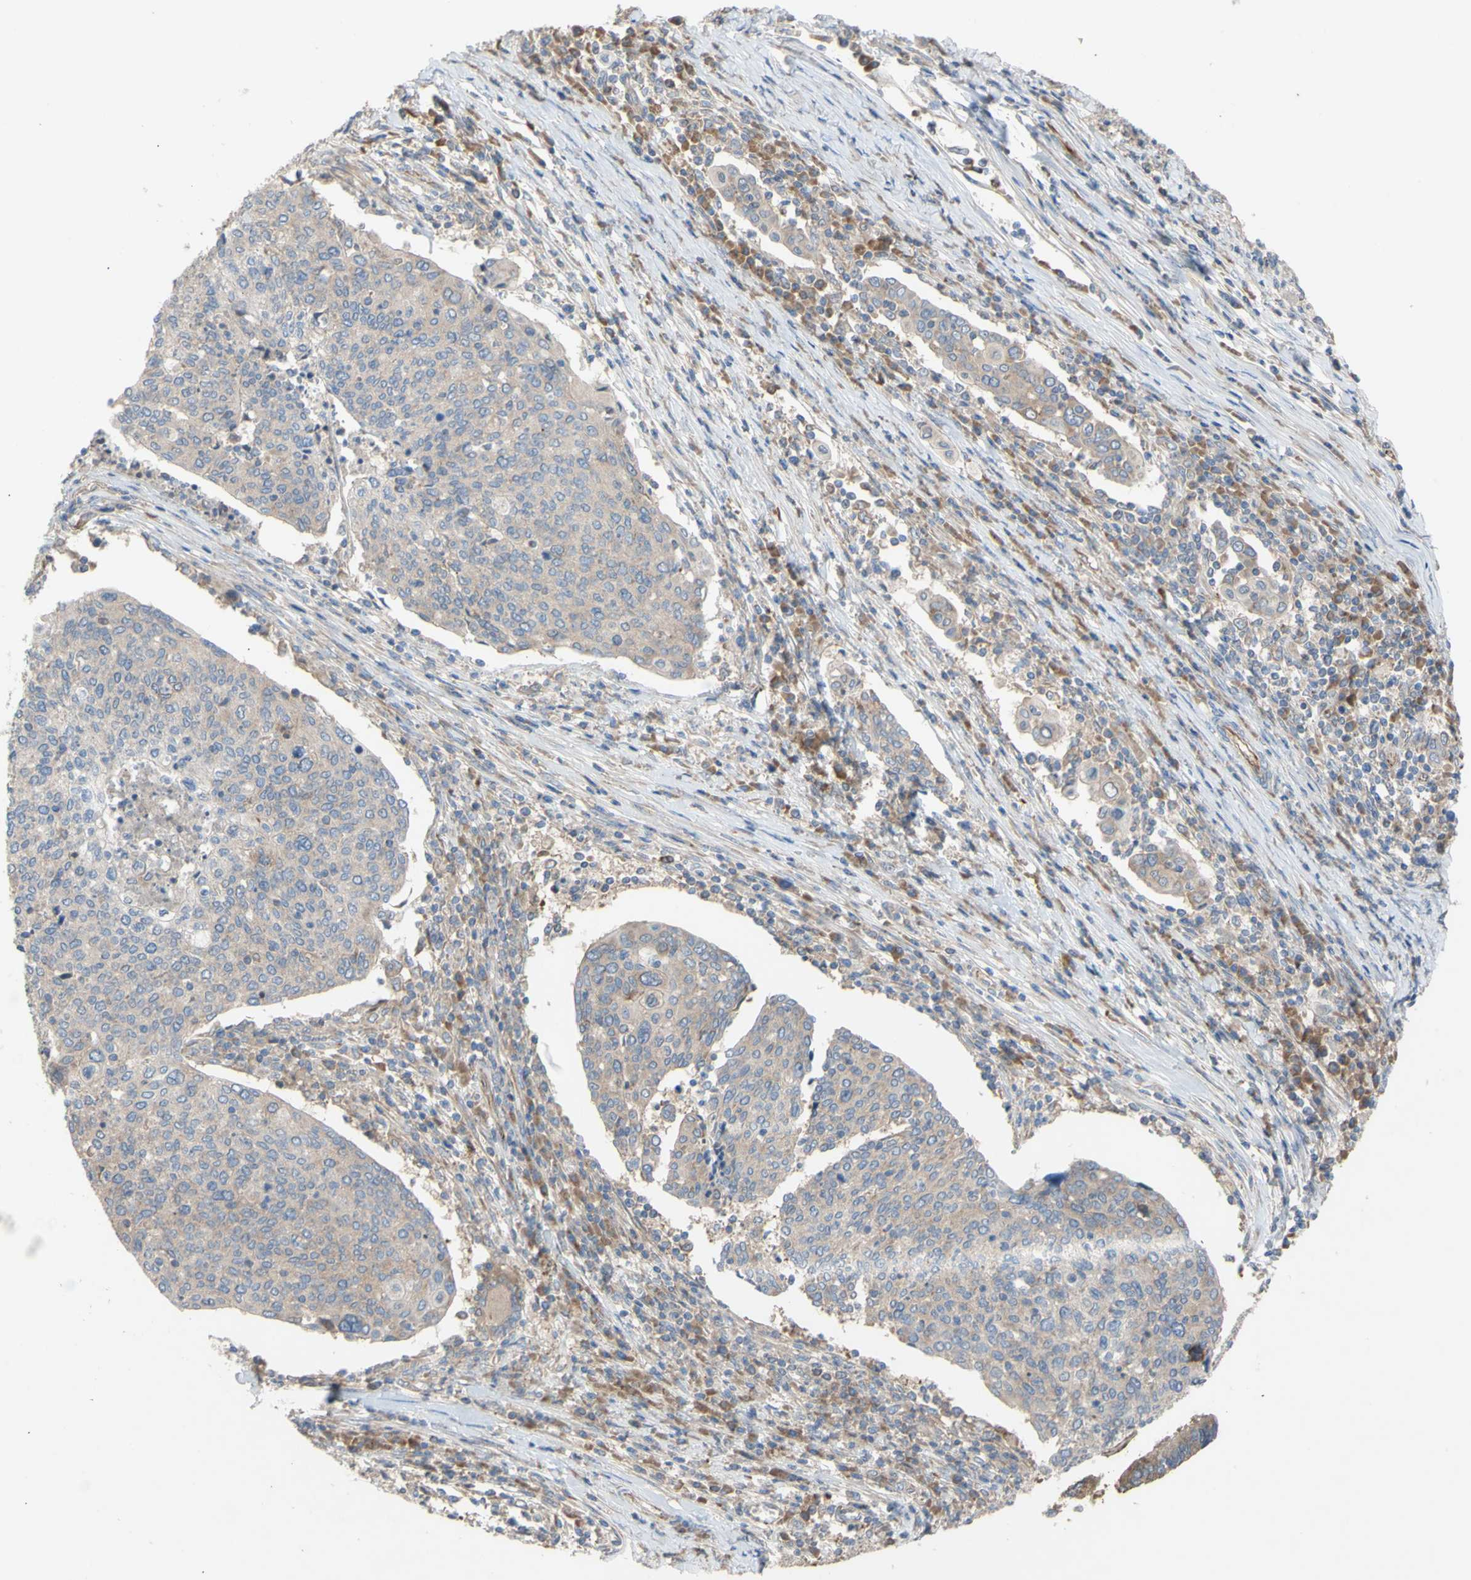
{"staining": {"intensity": "weak", "quantity": "<25%", "location": "cytoplasmic/membranous"}, "tissue": "cervical cancer", "cell_type": "Tumor cells", "image_type": "cancer", "snomed": [{"axis": "morphology", "description": "Squamous cell carcinoma, NOS"}, {"axis": "topography", "description": "Cervix"}], "caption": "Human cervical cancer (squamous cell carcinoma) stained for a protein using immunohistochemistry (IHC) exhibits no positivity in tumor cells.", "gene": "EIF2S3", "patient": {"sex": "female", "age": 40}}